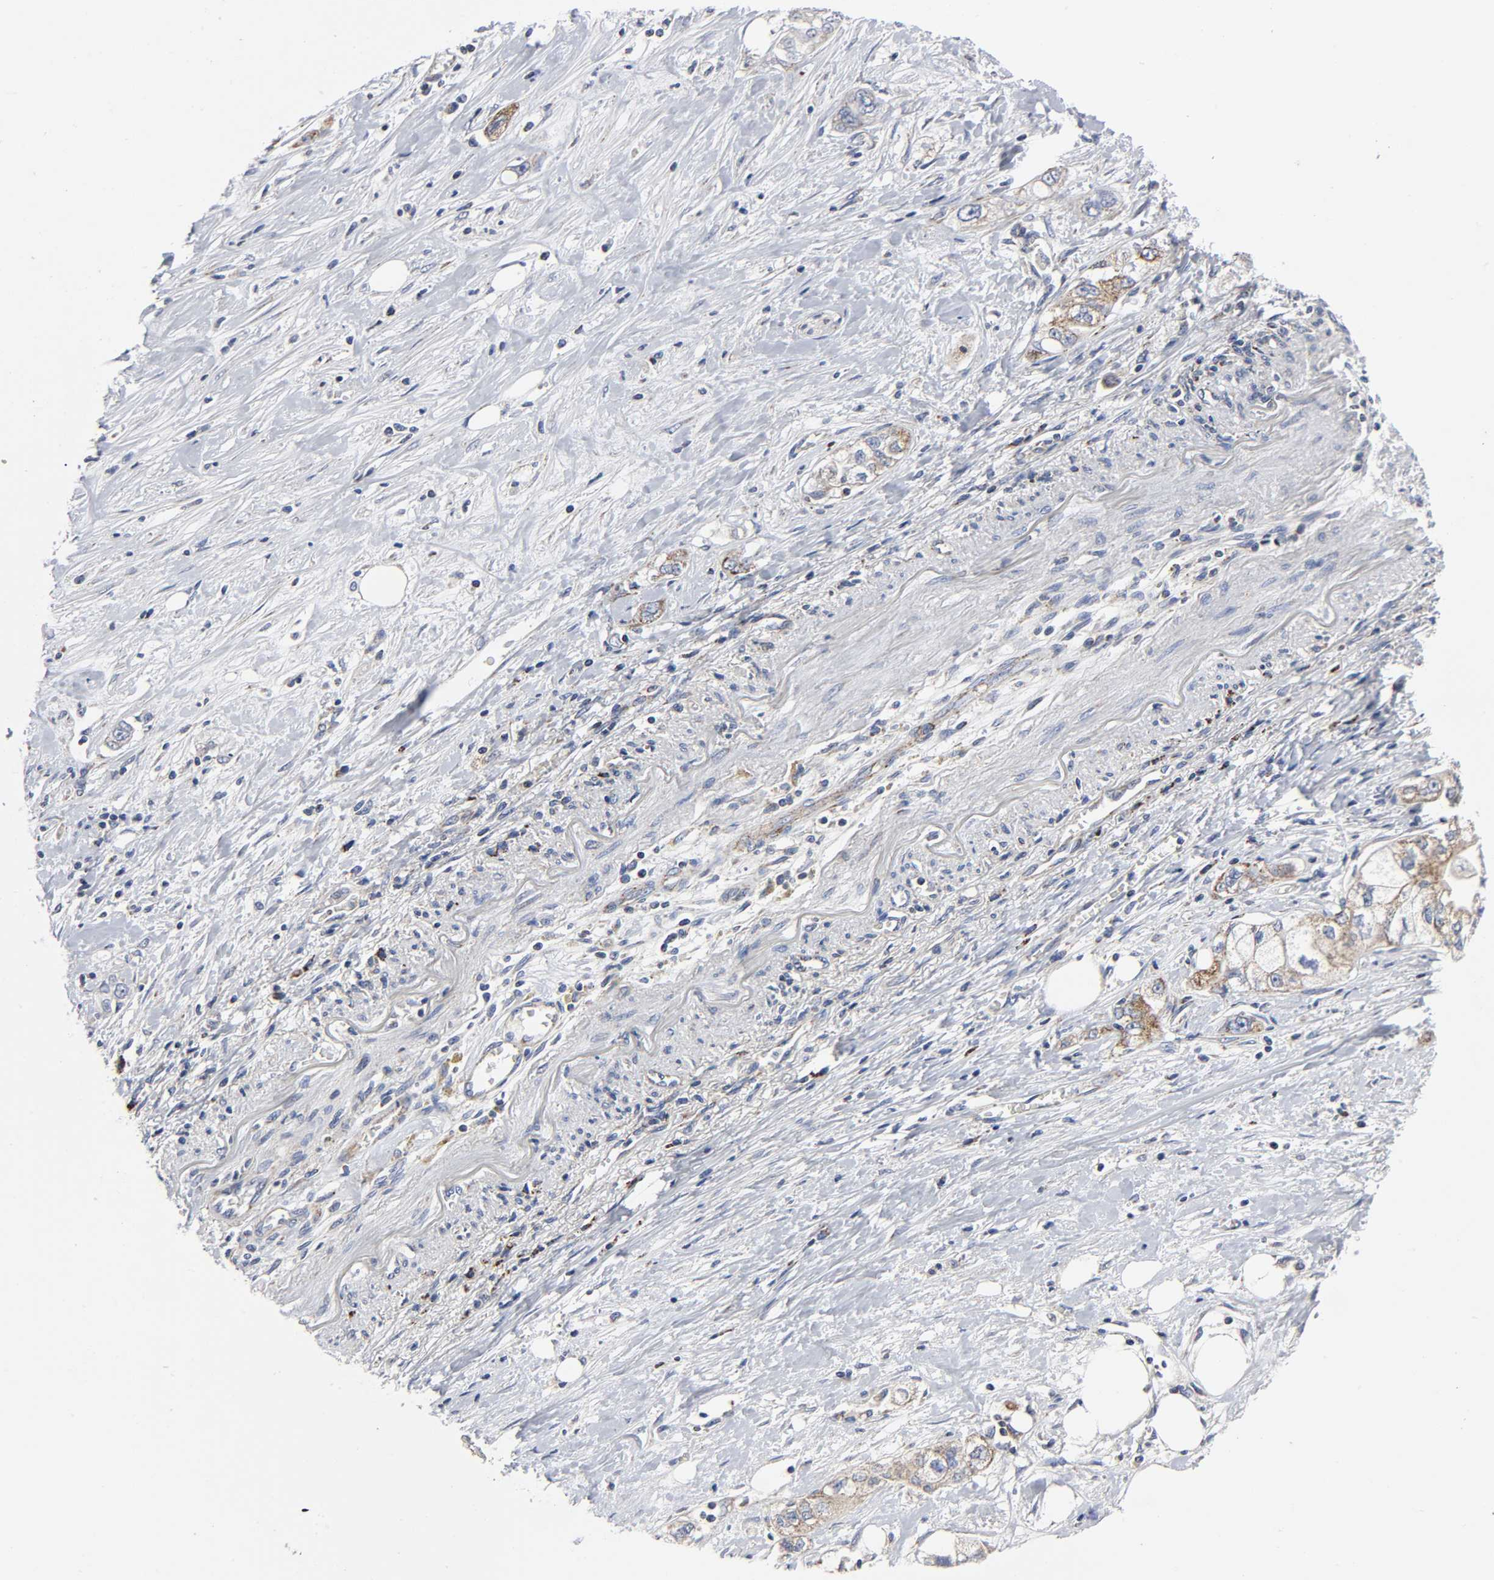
{"staining": {"intensity": "weak", "quantity": "<25%", "location": "cytoplasmic/membranous"}, "tissue": "pancreatic cancer", "cell_type": "Tumor cells", "image_type": "cancer", "snomed": [{"axis": "morphology", "description": "Adenocarcinoma, NOS"}, {"axis": "topography", "description": "Pancreas"}], "caption": "There is no significant expression in tumor cells of pancreatic cancer. The staining is performed using DAB brown chromogen with nuclei counter-stained in using hematoxylin.", "gene": "AOPEP", "patient": {"sex": "male", "age": 70}}